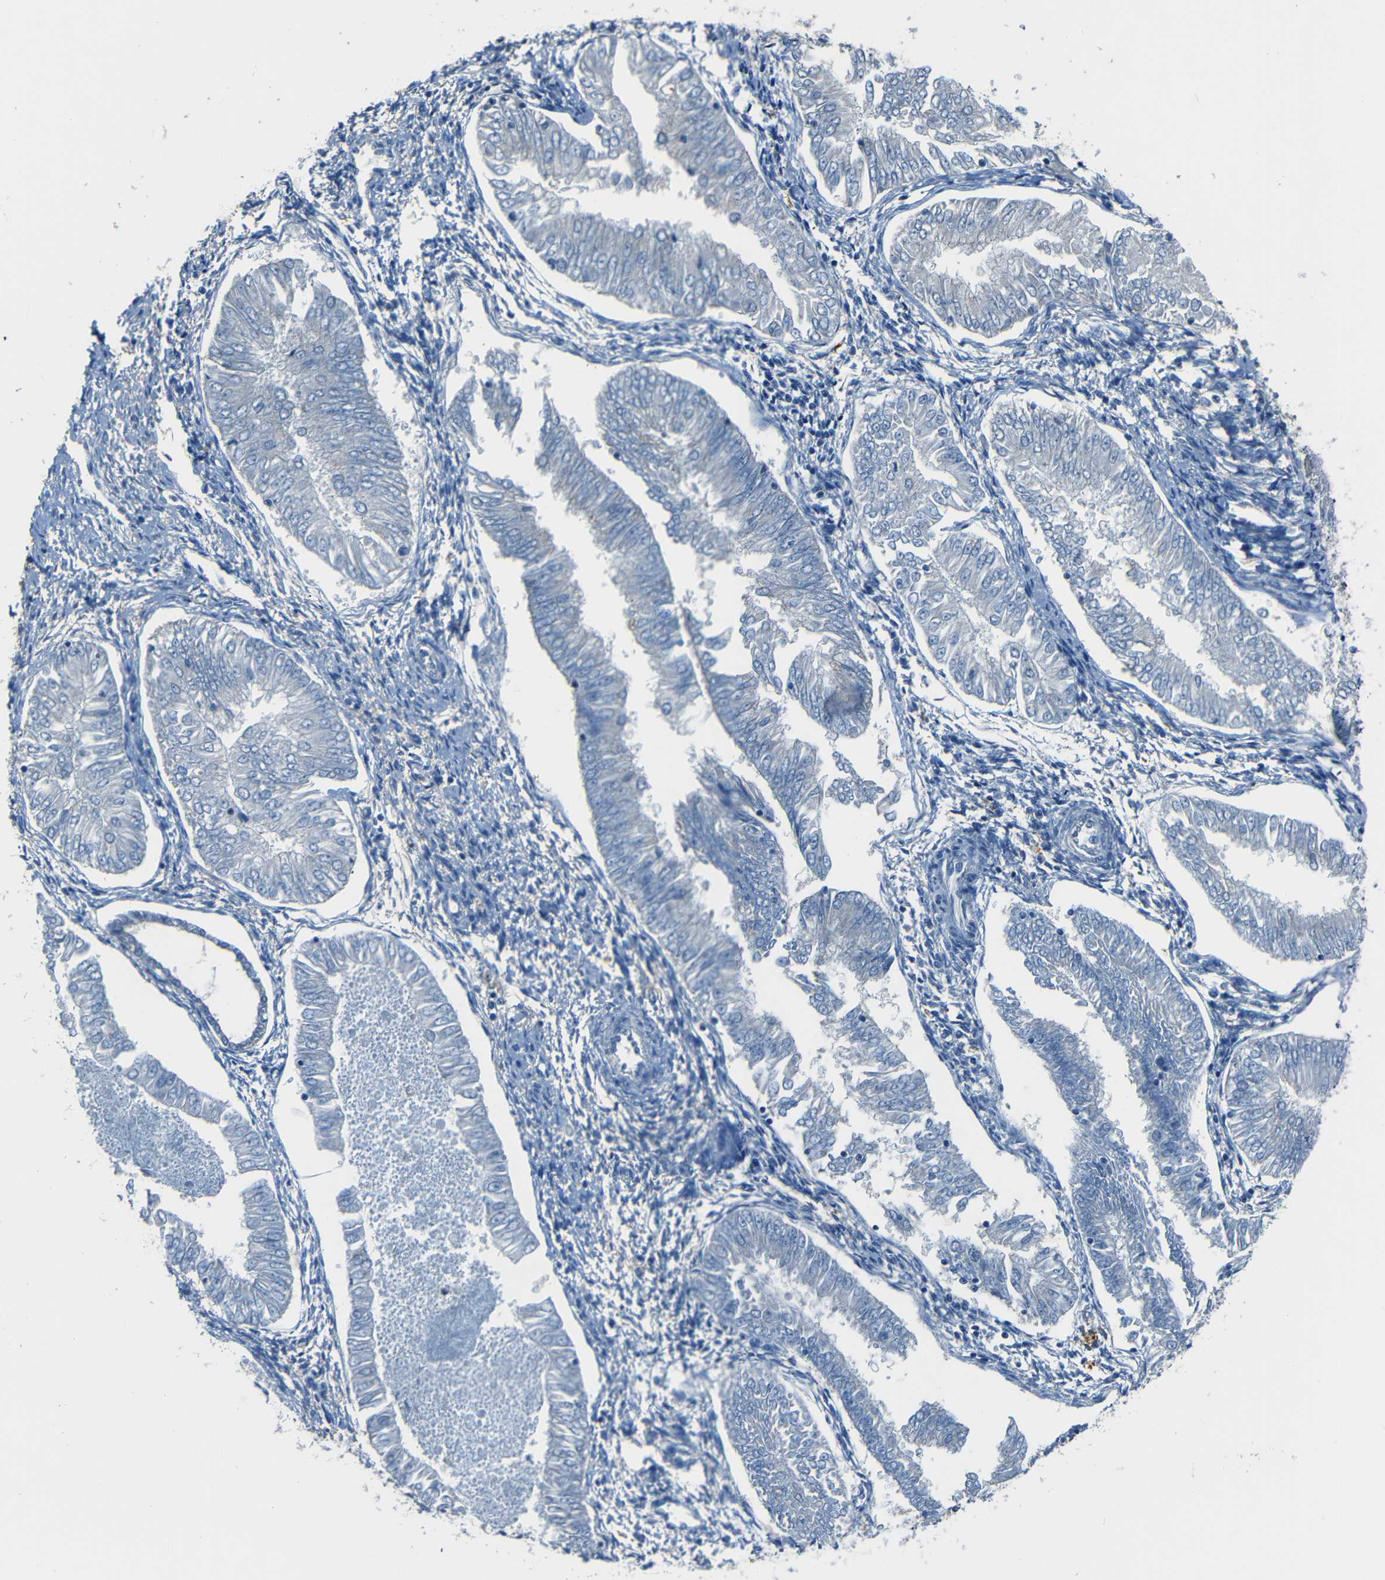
{"staining": {"intensity": "negative", "quantity": "none", "location": "none"}, "tissue": "endometrial cancer", "cell_type": "Tumor cells", "image_type": "cancer", "snomed": [{"axis": "morphology", "description": "Adenocarcinoma, NOS"}, {"axis": "topography", "description": "Endometrium"}], "caption": "Immunohistochemistry photomicrograph of neoplastic tissue: endometrial cancer stained with DAB reveals no significant protein expression in tumor cells.", "gene": "SLA", "patient": {"sex": "female", "age": 53}}